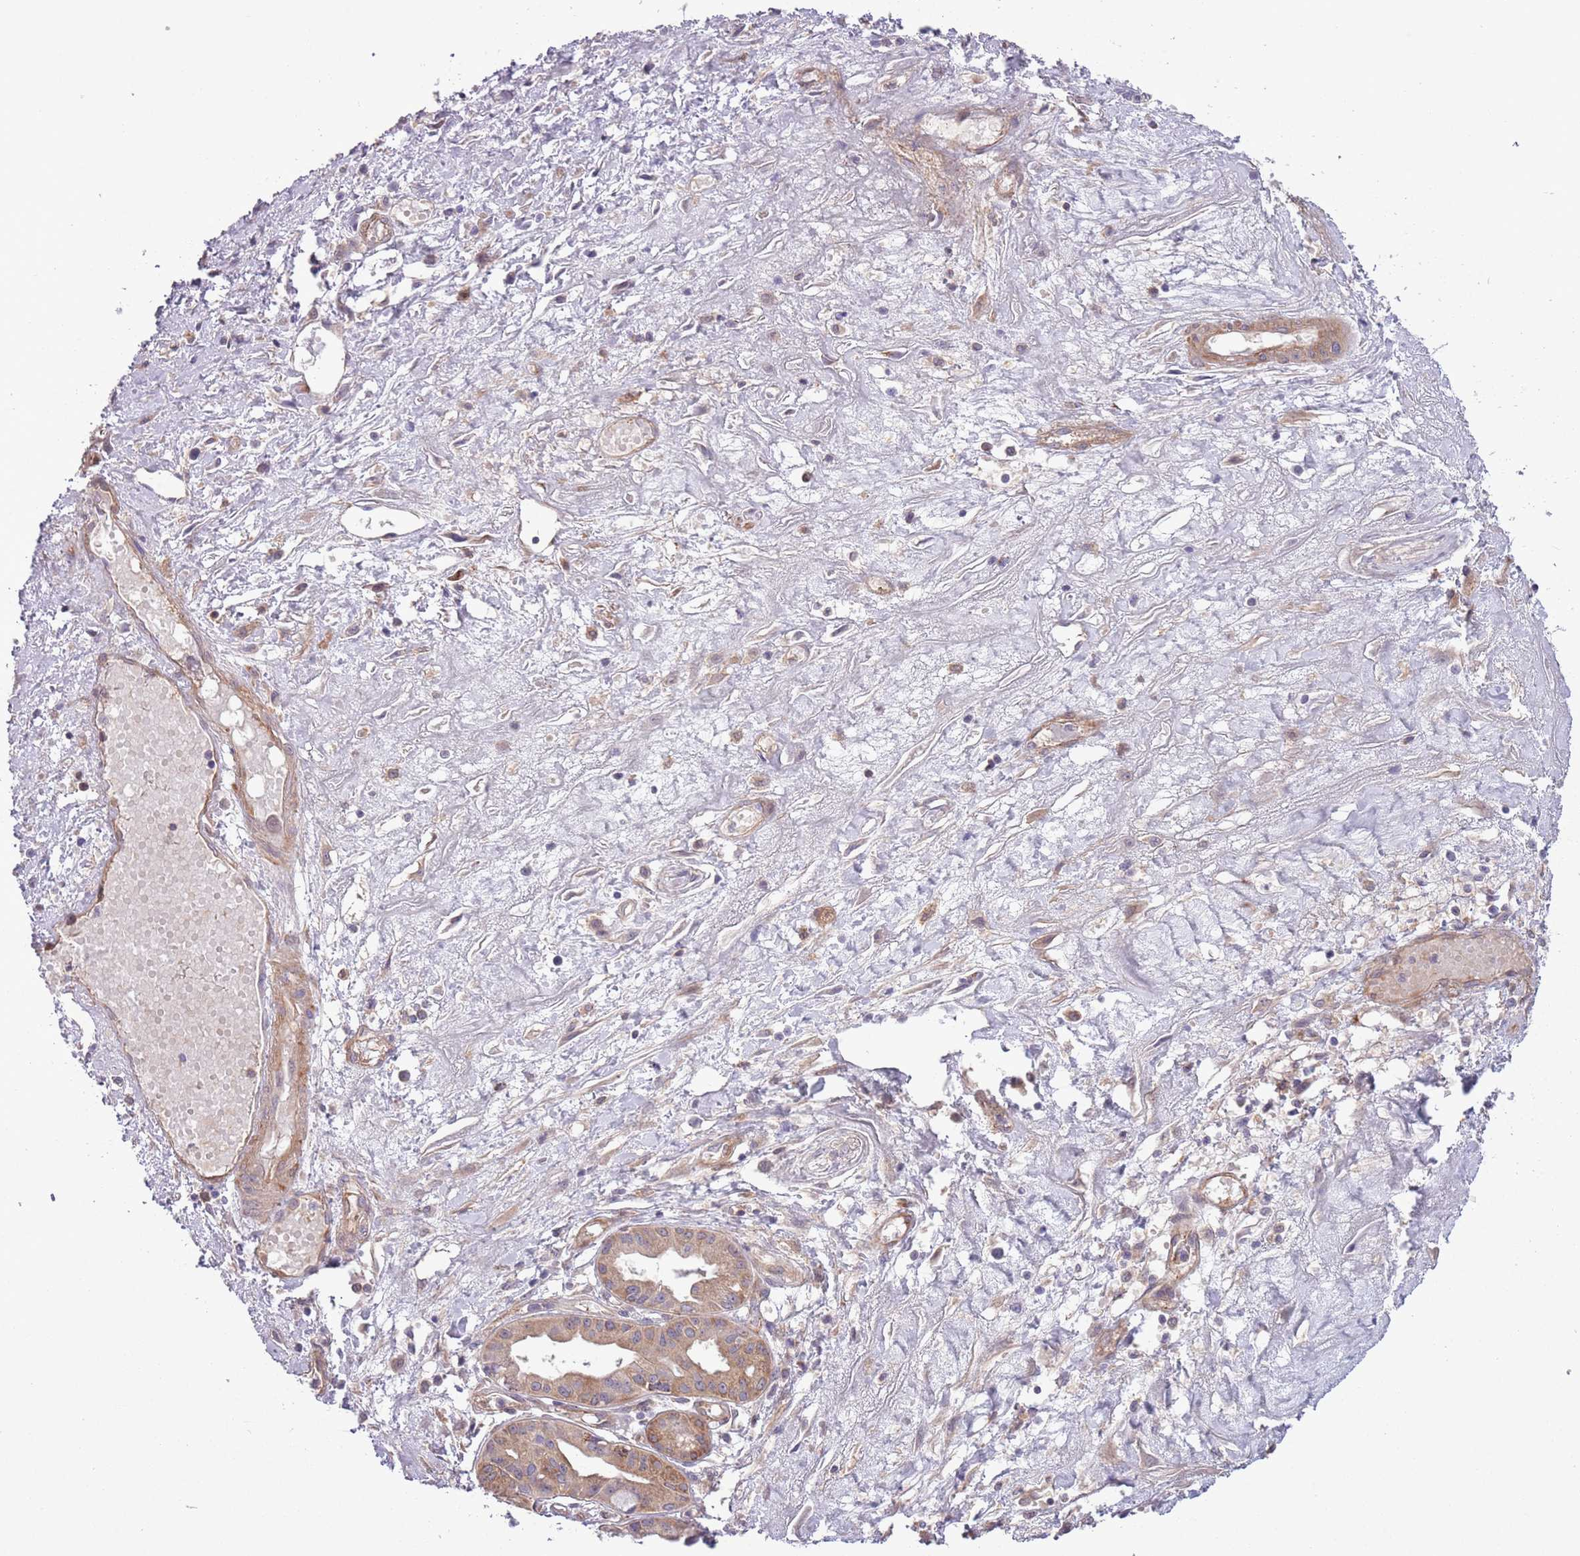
{"staining": {"intensity": "moderate", "quantity": ">75%", "location": "cytoplasmic/membranous"}, "tissue": "pancreatic cancer", "cell_type": "Tumor cells", "image_type": "cancer", "snomed": [{"axis": "morphology", "description": "Adenocarcinoma, NOS"}, {"axis": "topography", "description": "Pancreas"}], "caption": "Immunohistochemistry staining of pancreatic cancer, which demonstrates medium levels of moderate cytoplasmic/membranous staining in approximately >75% of tumor cells indicating moderate cytoplasmic/membranous protein expression. The staining was performed using DAB (brown) for protein detection and nuclei were counterstained in hematoxylin (blue).", "gene": "LPIN2", "patient": {"sex": "female", "age": 50}}